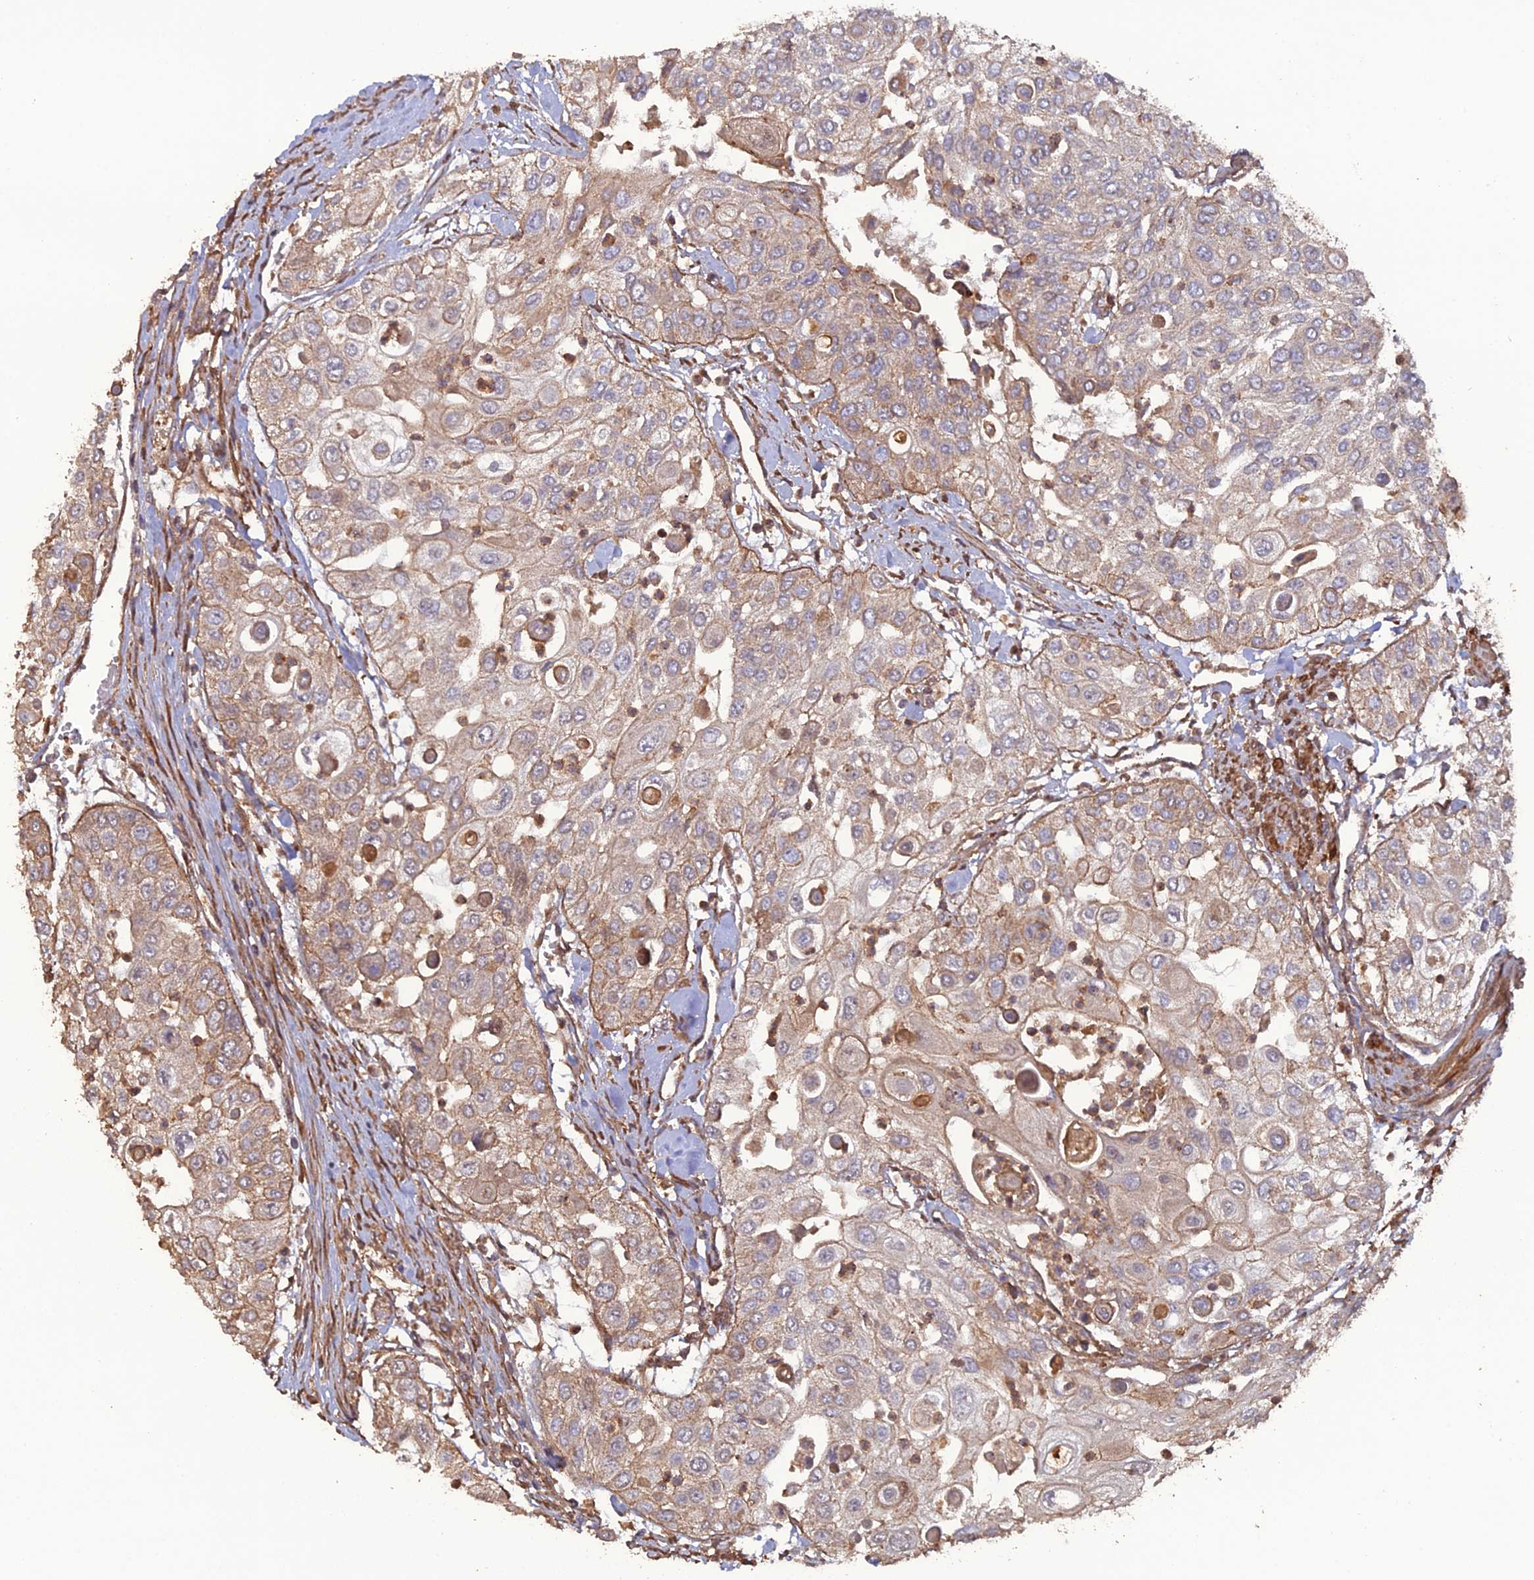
{"staining": {"intensity": "weak", "quantity": ">75%", "location": "cytoplasmic/membranous"}, "tissue": "urothelial cancer", "cell_type": "Tumor cells", "image_type": "cancer", "snomed": [{"axis": "morphology", "description": "Urothelial carcinoma, High grade"}, {"axis": "topography", "description": "Urinary bladder"}], "caption": "Protein staining exhibits weak cytoplasmic/membranous expression in about >75% of tumor cells in urothelial cancer.", "gene": "ATP6V0A2", "patient": {"sex": "female", "age": 79}}